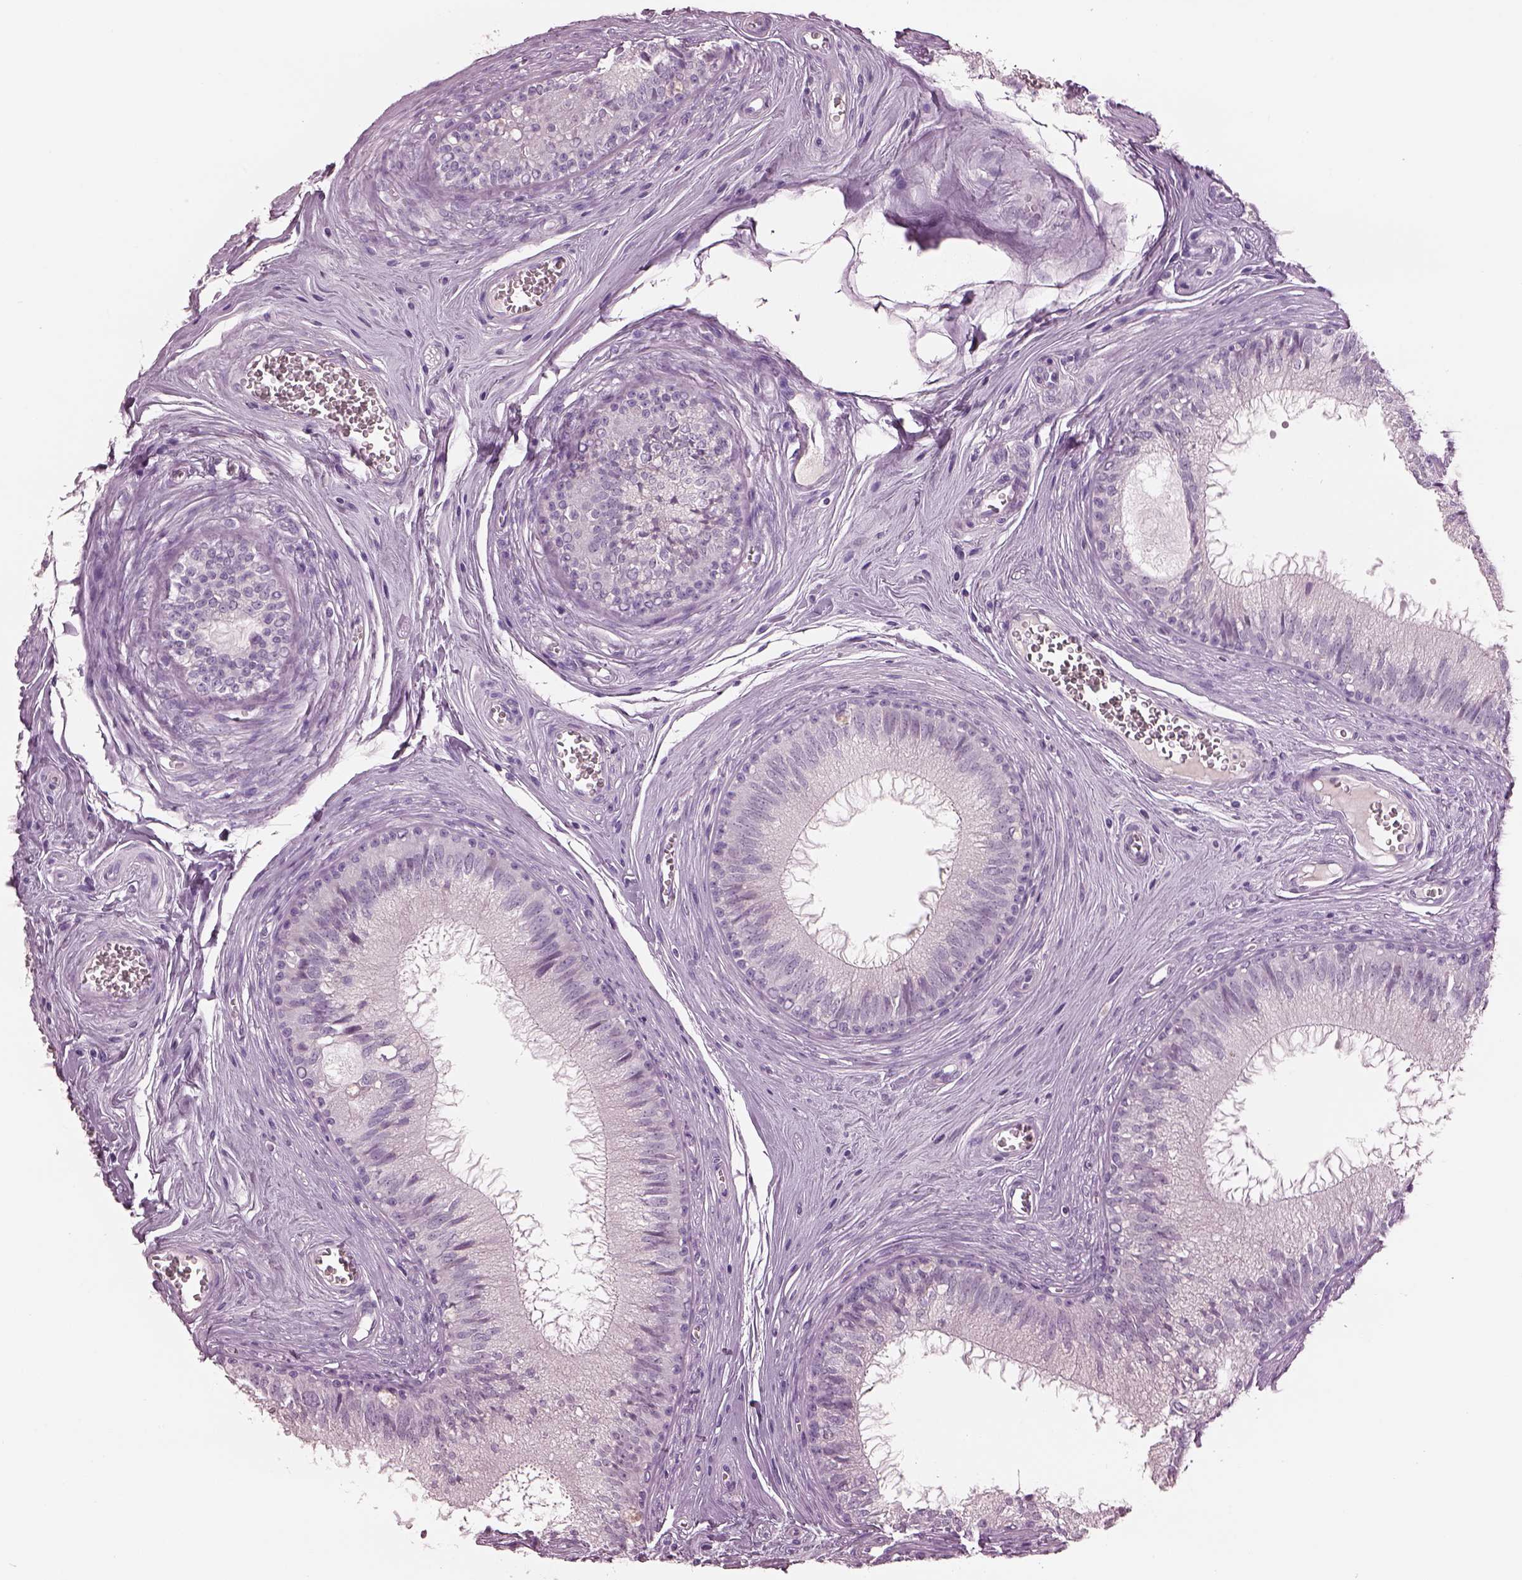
{"staining": {"intensity": "negative", "quantity": "none", "location": "none"}, "tissue": "epididymis", "cell_type": "Glandular cells", "image_type": "normal", "snomed": [{"axis": "morphology", "description": "Normal tissue, NOS"}, {"axis": "topography", "description": "Epididymis"}], "caption": "DAB immunohistochemical staining of normal human epididymis shows no significant expression in glandular cells.", "gene": "PACRG", "patient": {"sex": "male", "age": 37}}